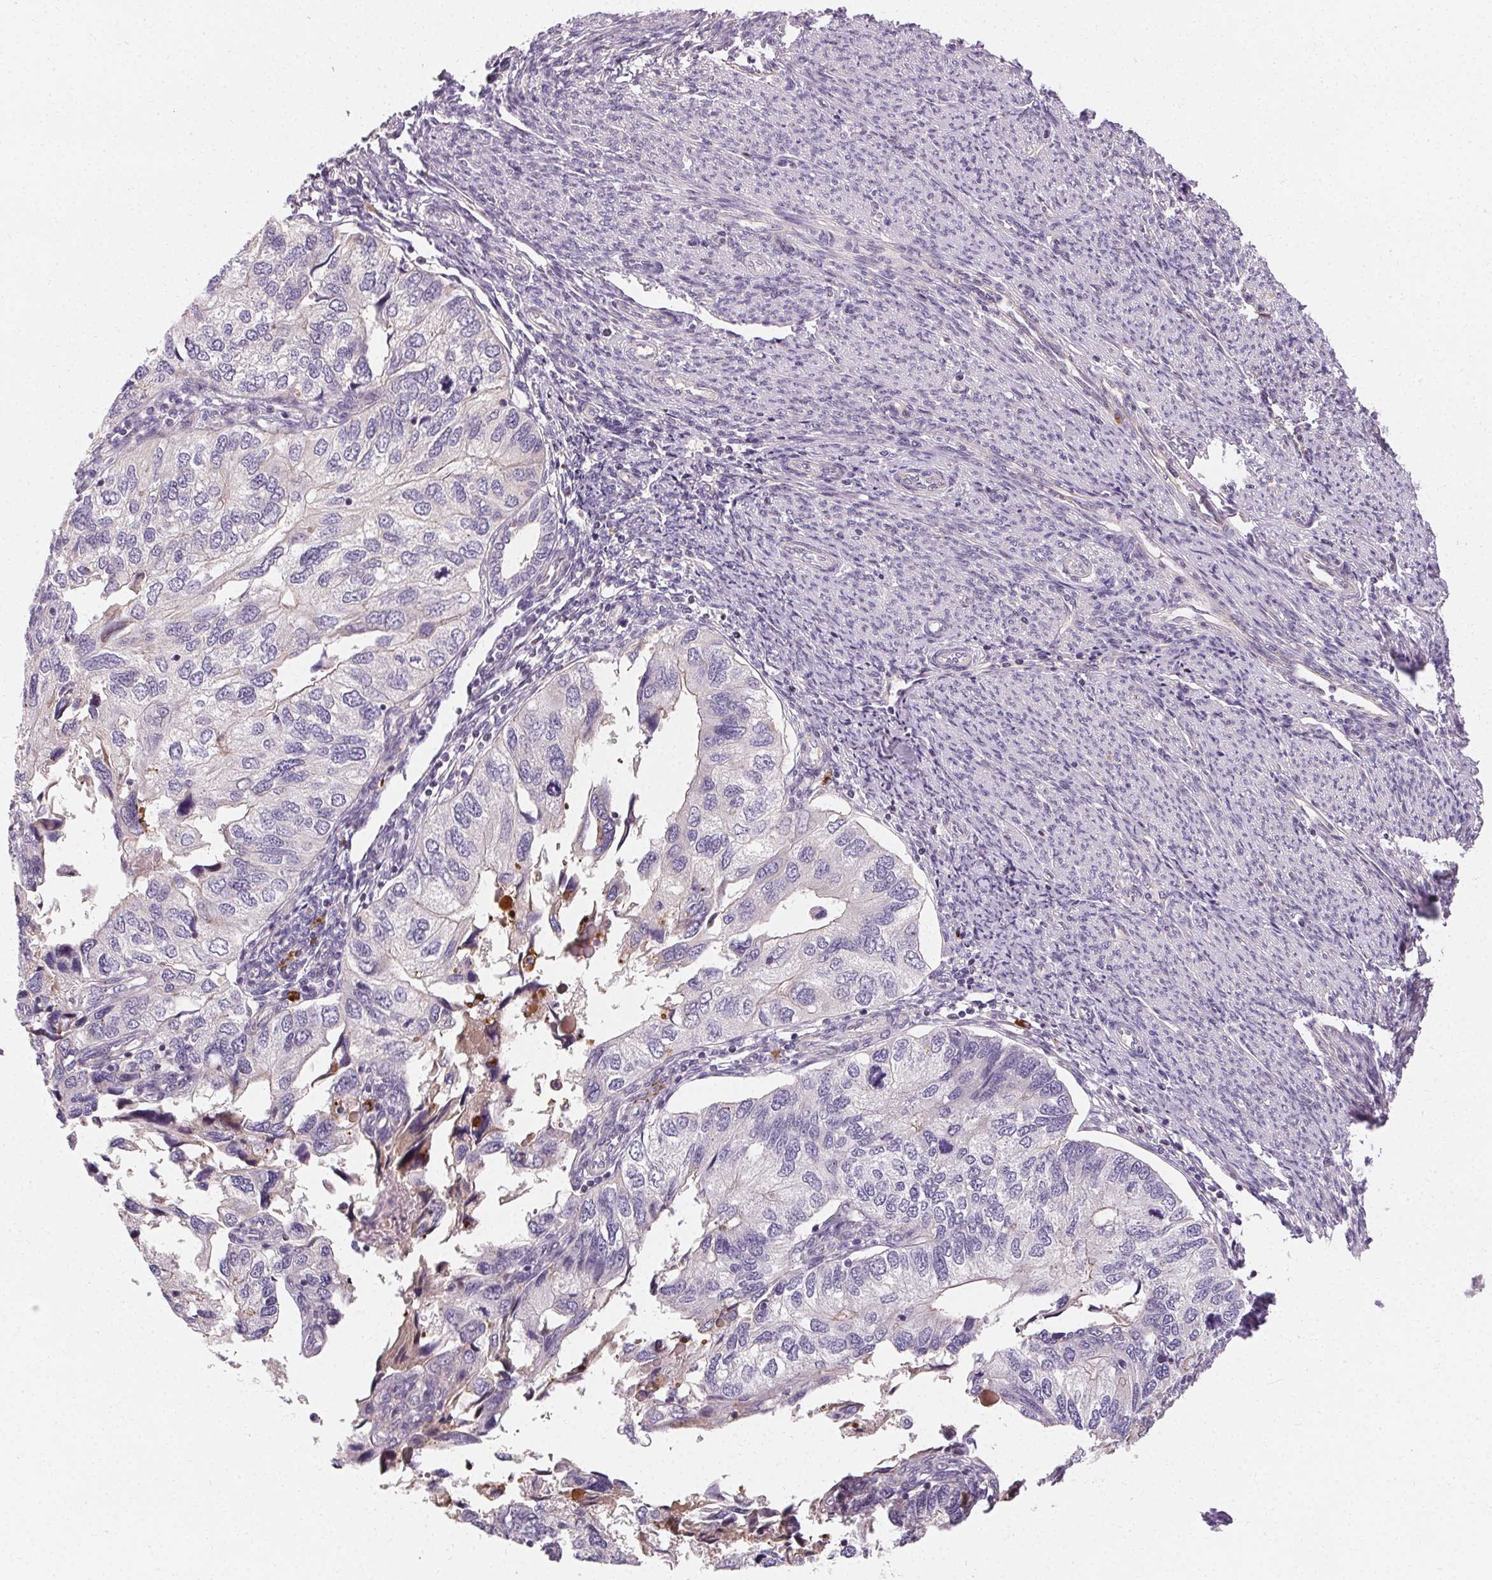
{"staining": {"intensity": "negative", "quantity": "none", "location": "none"}, "tissue": "endometrial cancer", "cell_type": "Tumor cells", "image_type": "cancer", "snomed": [{"axis": "morphology", "description": "Carcinoma, NOS"}, {"axis": "topography", "description": "Uterus"}], "caption": "An image of endometrial carcinoma stained for a protein demonstrates no brown staining in tumor cells.", "gene": "APLP1", "patient": {"sex": "female", "age": 76}}